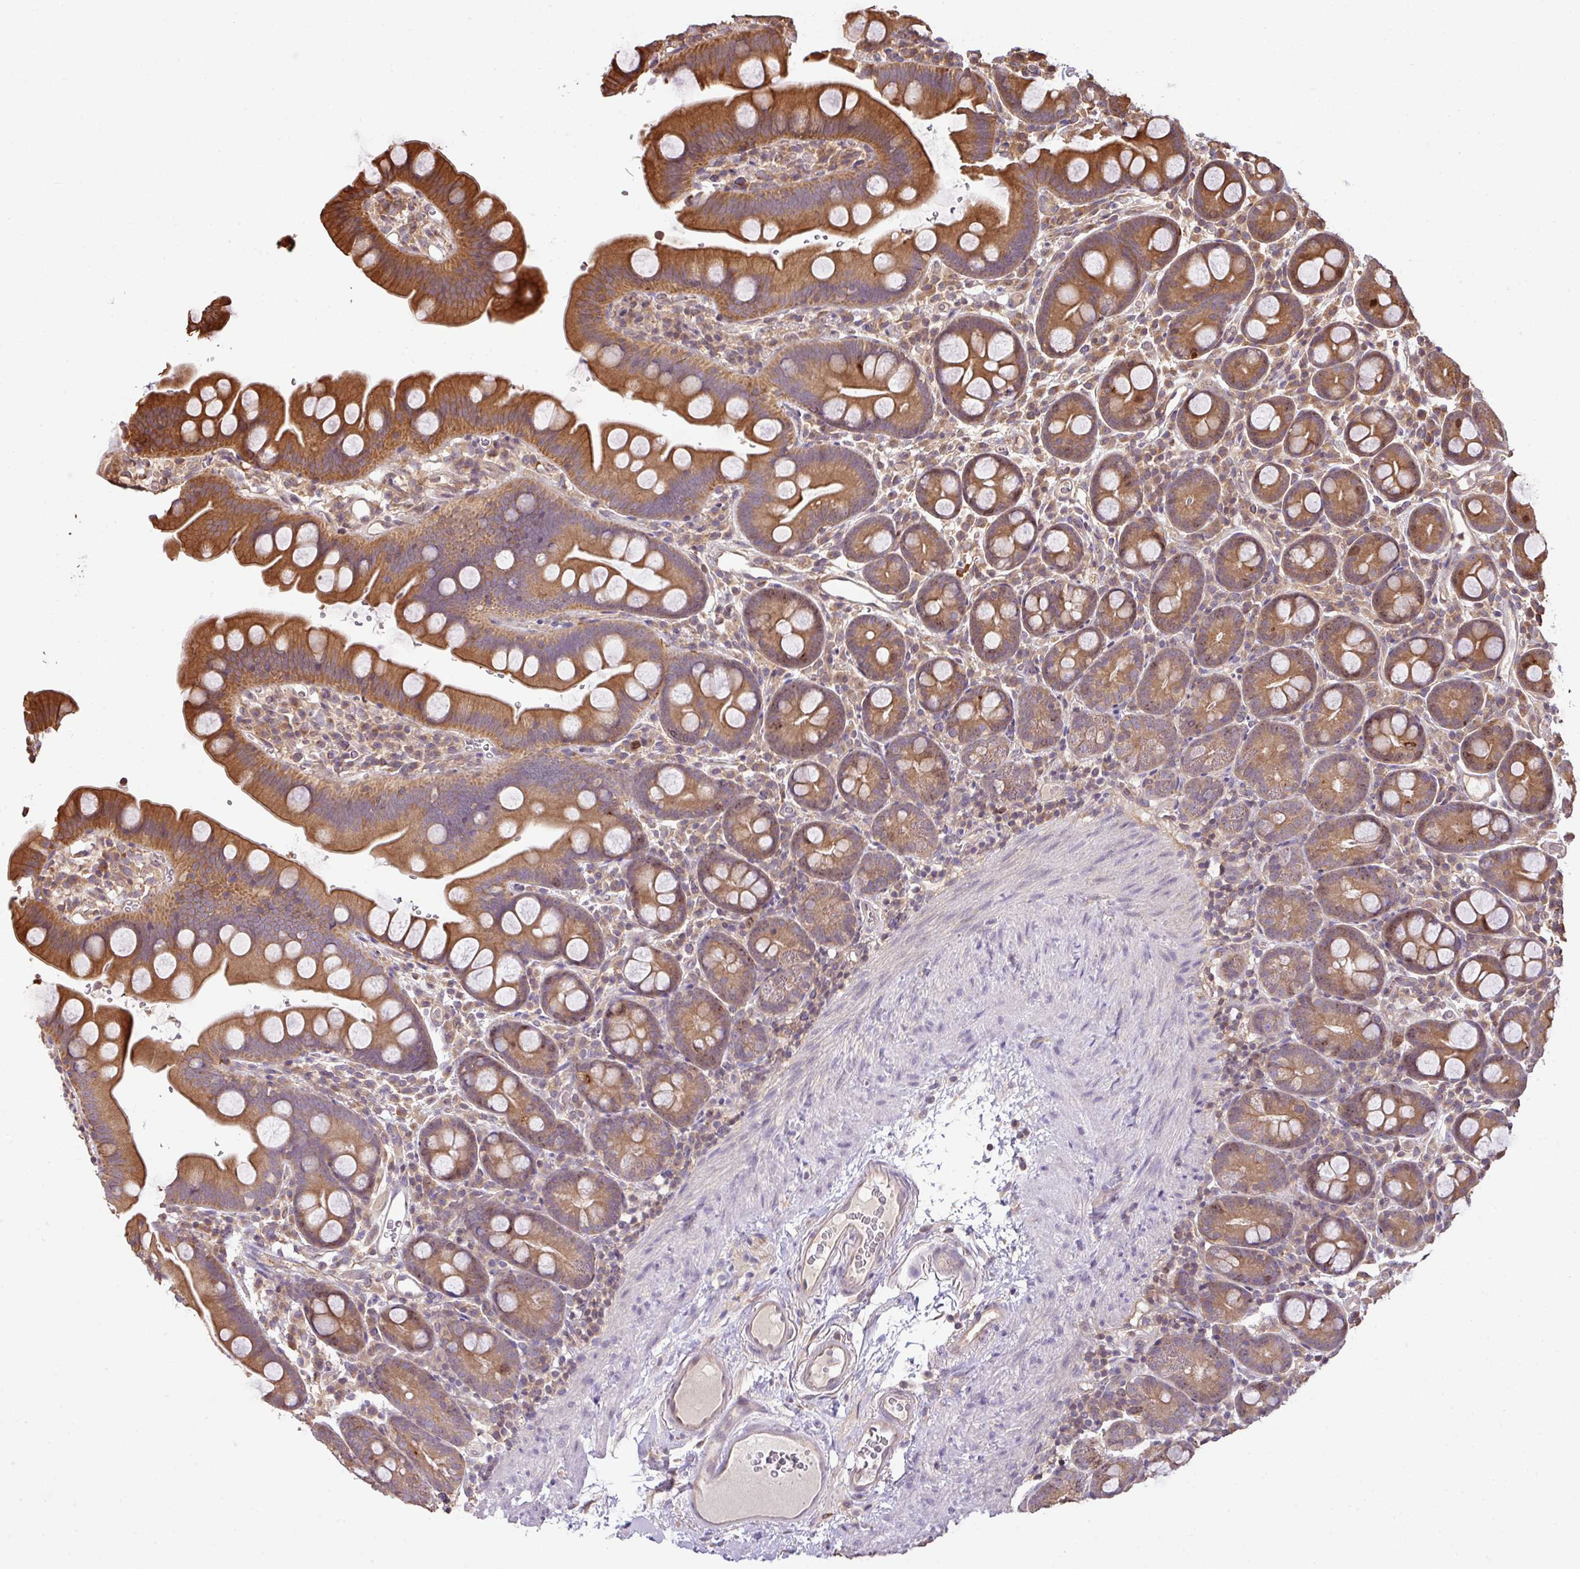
{"staining": {"intensity": "moderate", "quantity": ">75%", "location": "cytoplasmic/membranous"}, "tissue": "small intestine", "cell_type": "Glandular cells", "image_type": "normal", "snomed": [{"axis": "morphology", "description": "Normal tissue, NOS"}, {"axis": "topography", "description": "Small intestine"}], "caption": "Brown immunohistochemical staining in normal human small intestine reveals moderate cytoplasmic/membranous staining in about >75% of glandular cells.", "gene": "VENTX", "patient": {"sex": "female", "age": 68}}